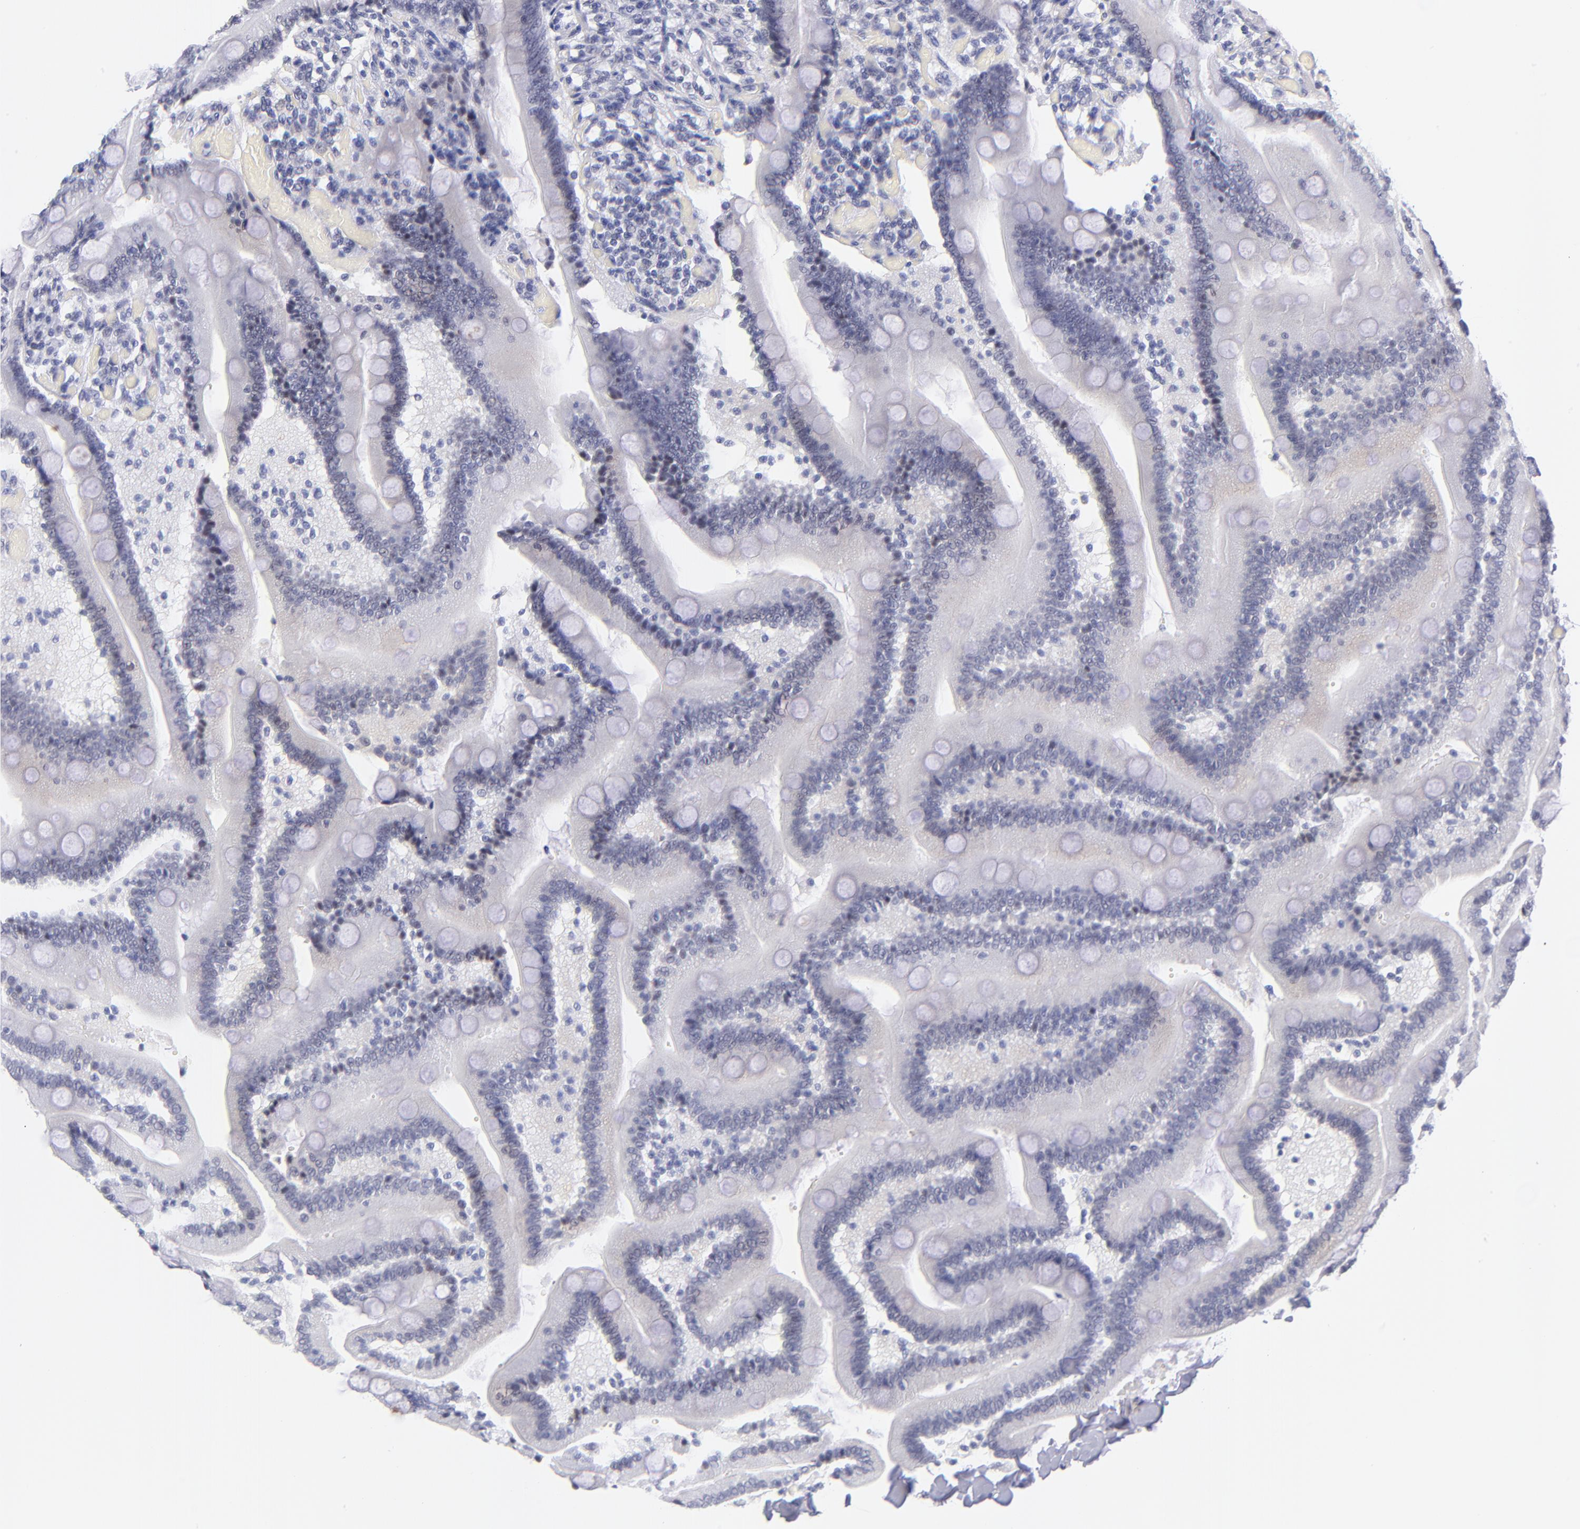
{"staining": {"intensity": "negative", "quantity": "none", "location": "none"}, "tissue": "duodenum", "cell_type": "Glandular cells", "image_type": "normal", "snomed": [{"axis": "morphology", "description": "Normal tissue, NOS"}, {"axis": "topography", "description": "Duodenum"}], "caption": "IHC histopathology image of normal human duodenum stained for a protein (brown), which exhibits no expression in glandular cells.", "gene": "SNRPB", "patient": {"sex": "male", "age": 66}}